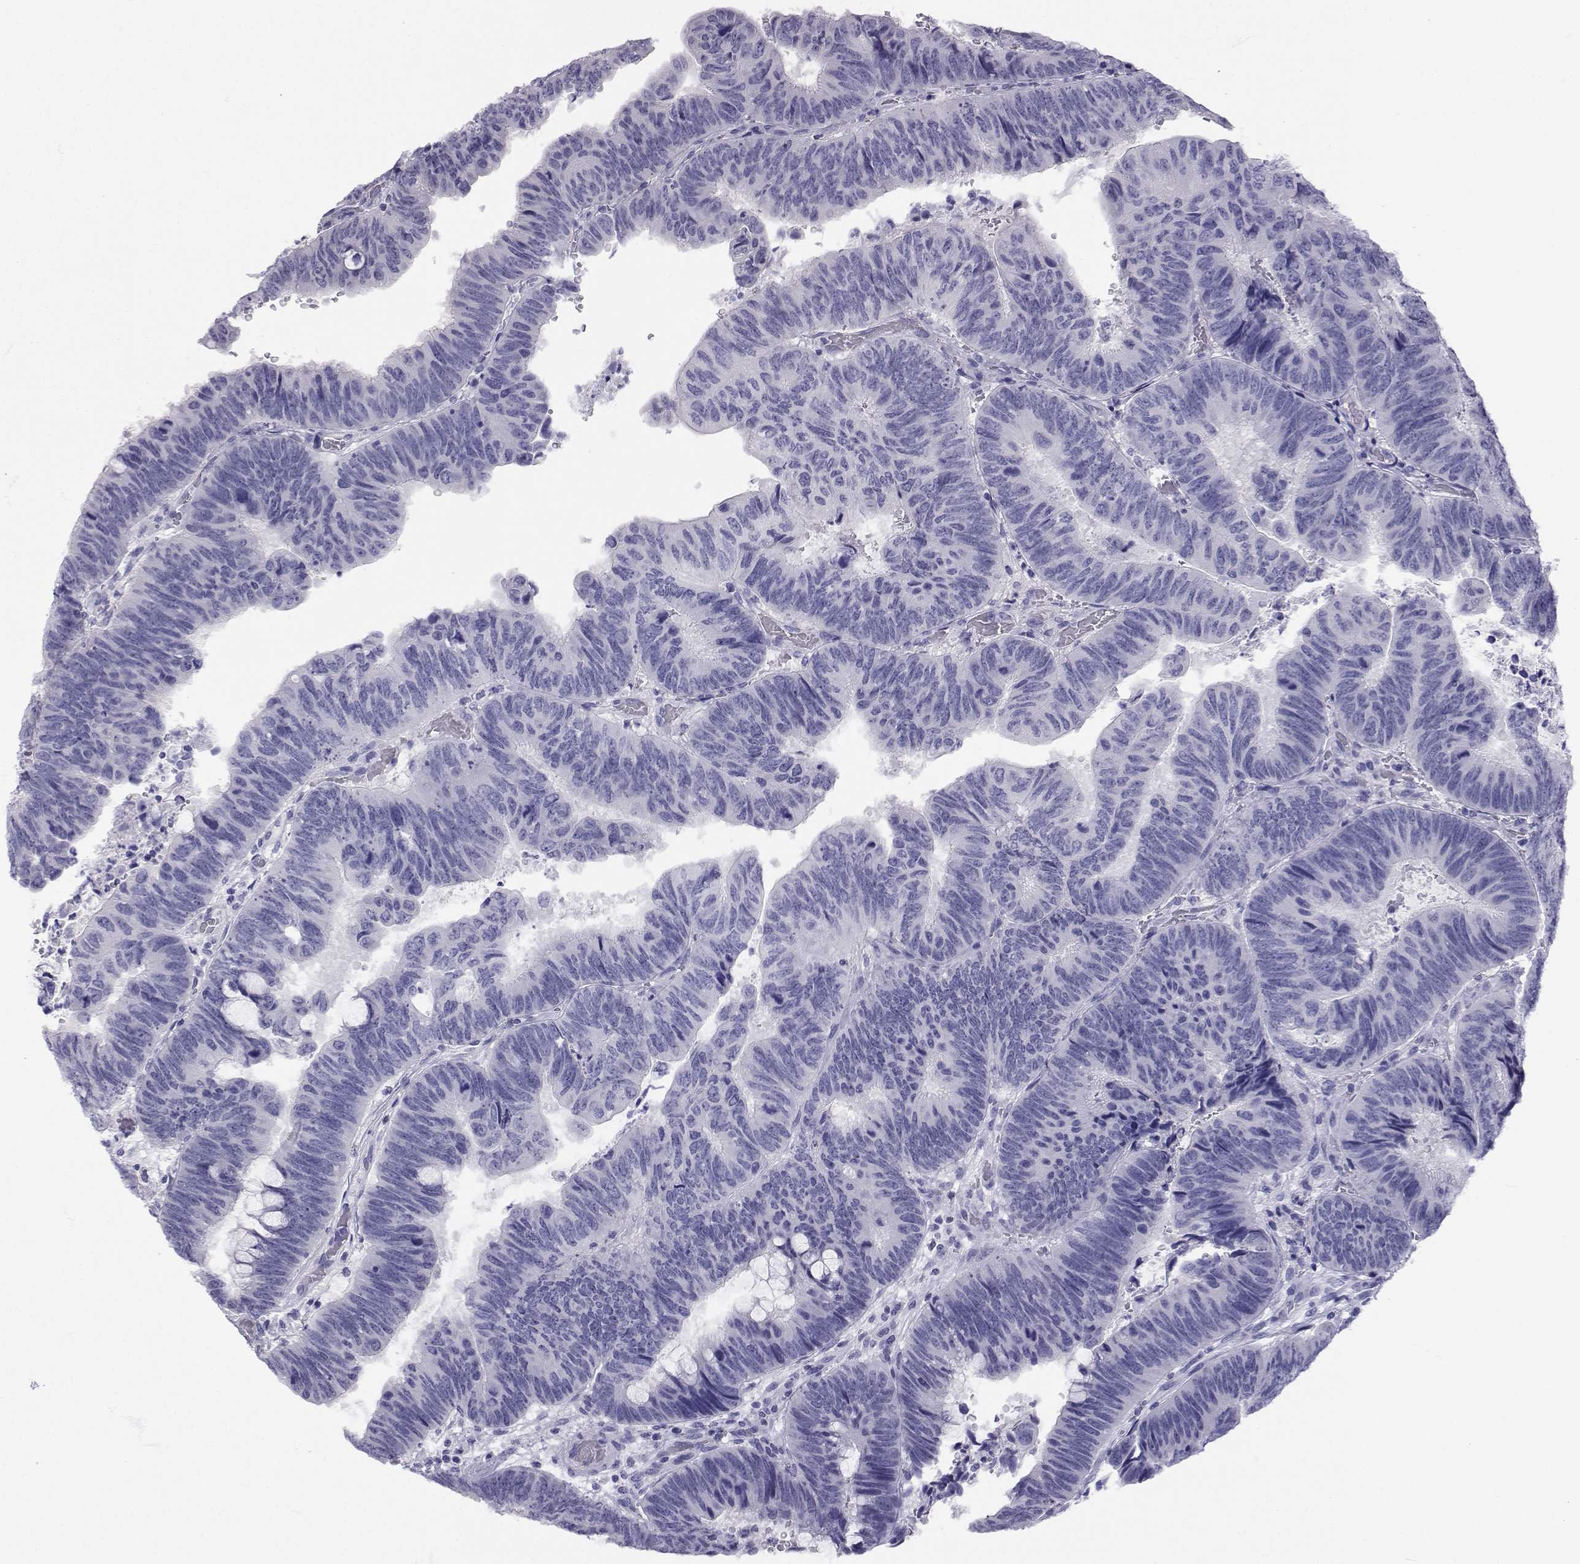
{"staining": {"intensity": "negative", "quantity": "none", "location": "none"}, "tissue": "colorectal cancer", "cell_type": "Tumor cells", "image_type": "cancer", "snomed": [{"axis": "morphology", "description": "Normal tissue, NOS"}, {"axis": "morphology", "description": "Adenocarcinoma, NOS"}, {"axis": "topography", "description": "Rectum"}], "caption": "Protein analysis of colorectal adenocarcinoma shows no significant staining in tumor cells.", "gene": "SLC6A3", "patient": {"sex": "male", "age": 92}}